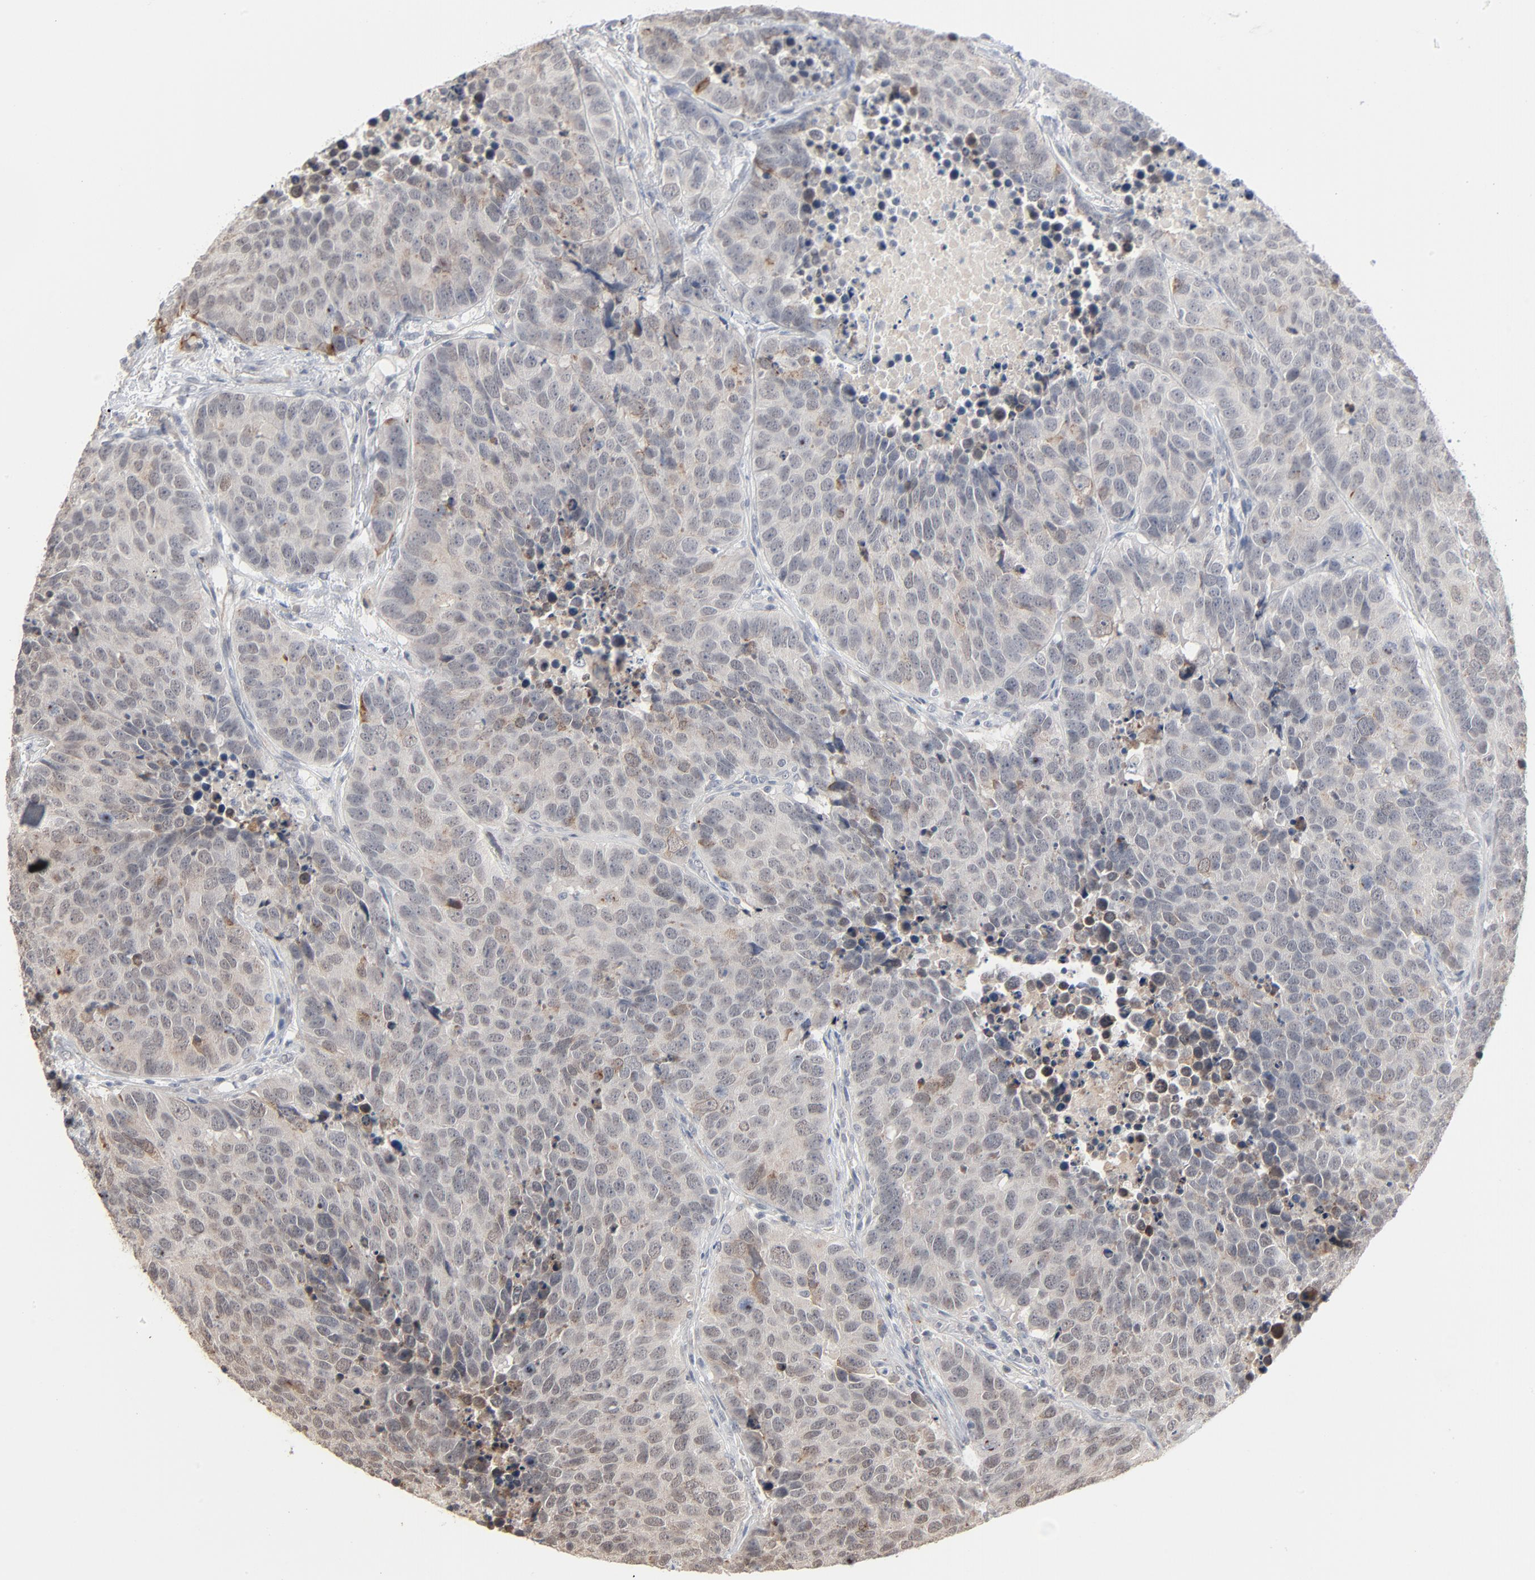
{"staining": {"intensity": "moderate", "quantity": "<25%", "location": "cytoplasmic/membranous"}, "tissue": "carcinoid", "cell_type": "Tumor cells", "image_type": "cancer", "snomed": [{"axis": "morphology", "description": "Carcinoid, malignant, NOS"}, {"axis": "topography", "description": "Lung"}], "caption": "Human carcinoid stained for a protein (brown) exhibits moderate cytoplasmic/membranous positive staining in about <25% of tumor cells.", "gene": "ITPR3", "patient": {"sex": "male", "age": 60}}